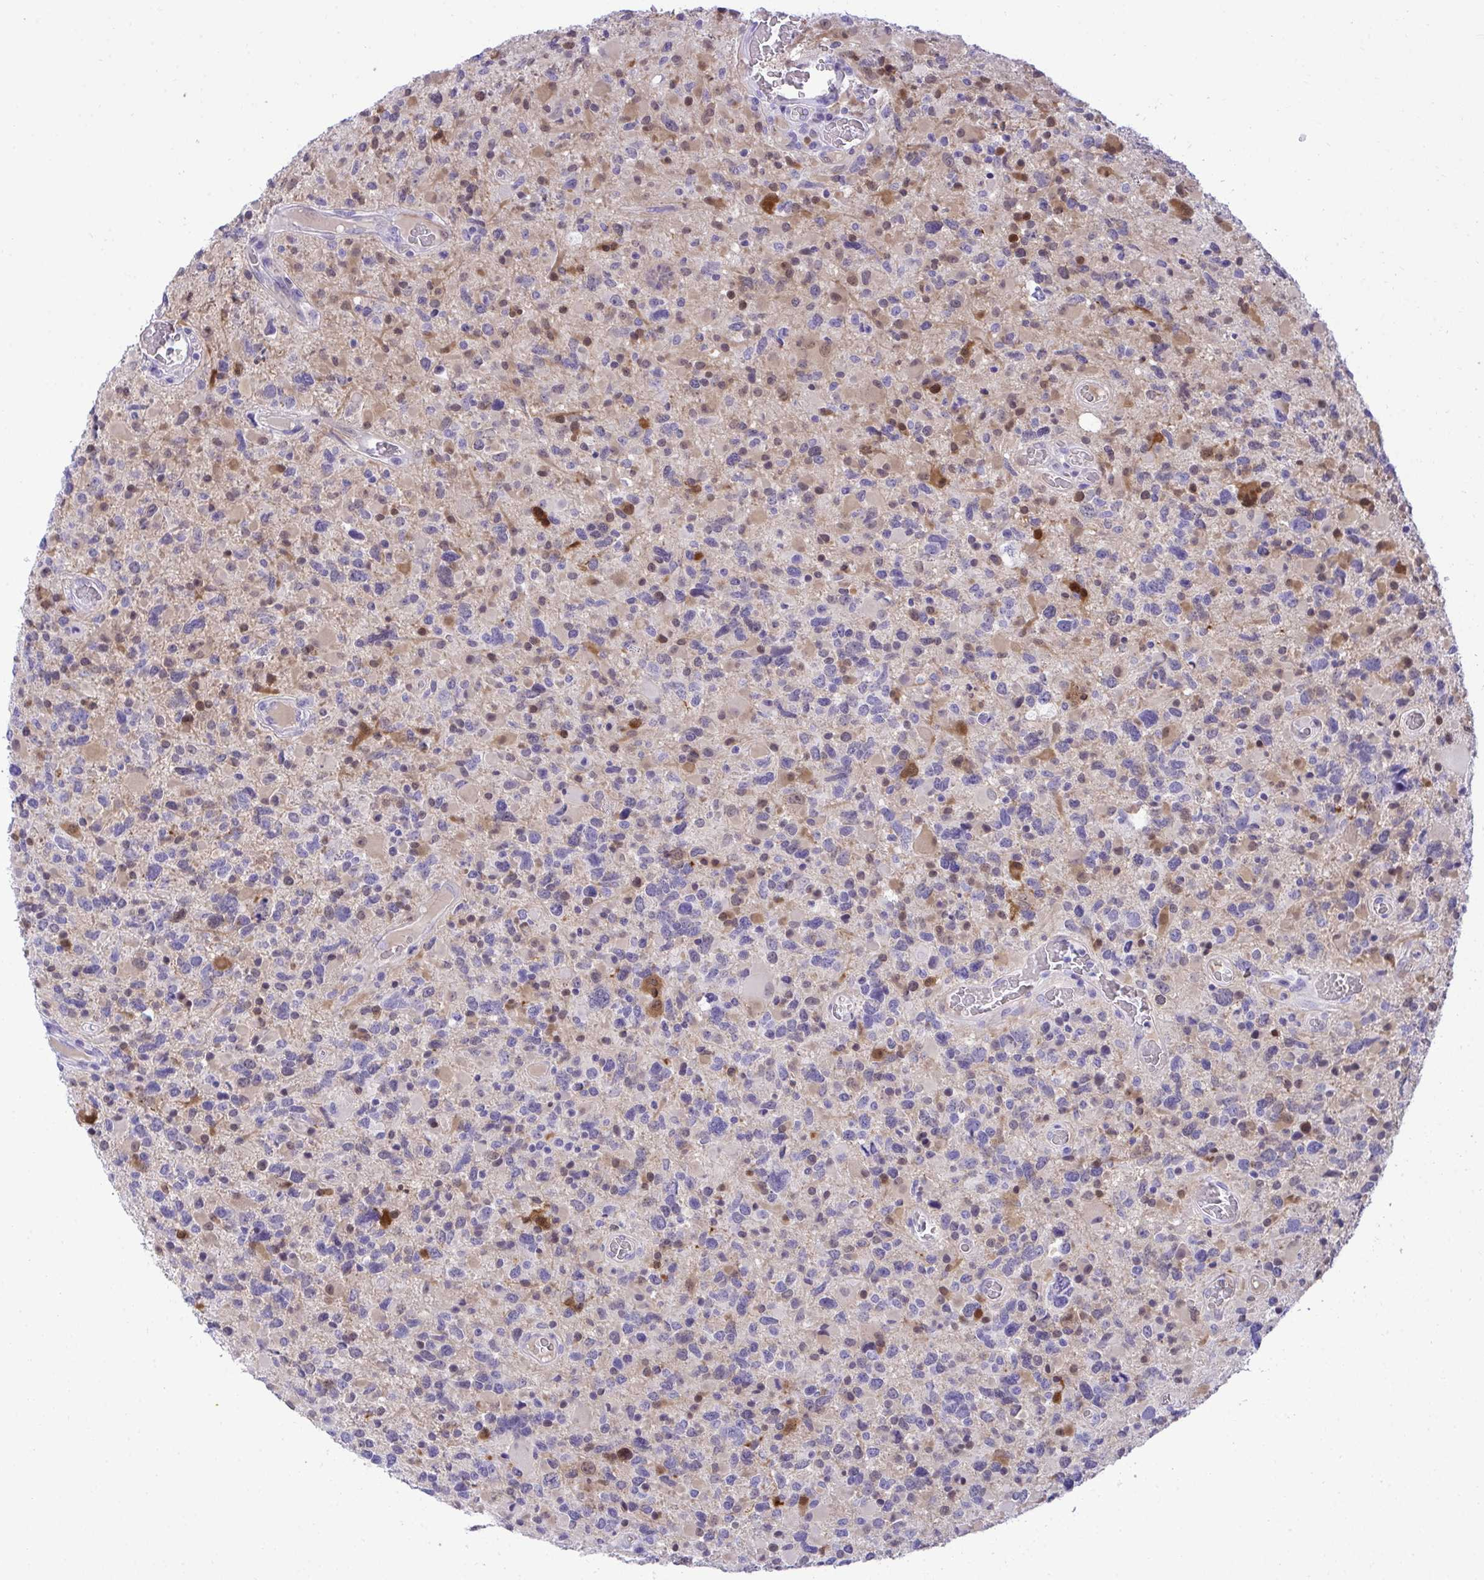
{"staining": {"intensity": "negative", "quantity": "none", "location": "none"}, "tissue": "glioma", "cell_type": "Tumor cells", "image_type": "cancer", "snomed": [{"axis": "morphology", "description": "Glioma, malignant, High grade"}, {"axis": "topography", "description": "Brain"}], "caption": "IHC histopathology image of neoplastic tissue: glioma stained with DAB (3,3'-diaminobenzidine) reveals no significant protein positivity in tumor cells.", "gene": "PGM2L1", "patient": {"sex": "female", "age": 40}}